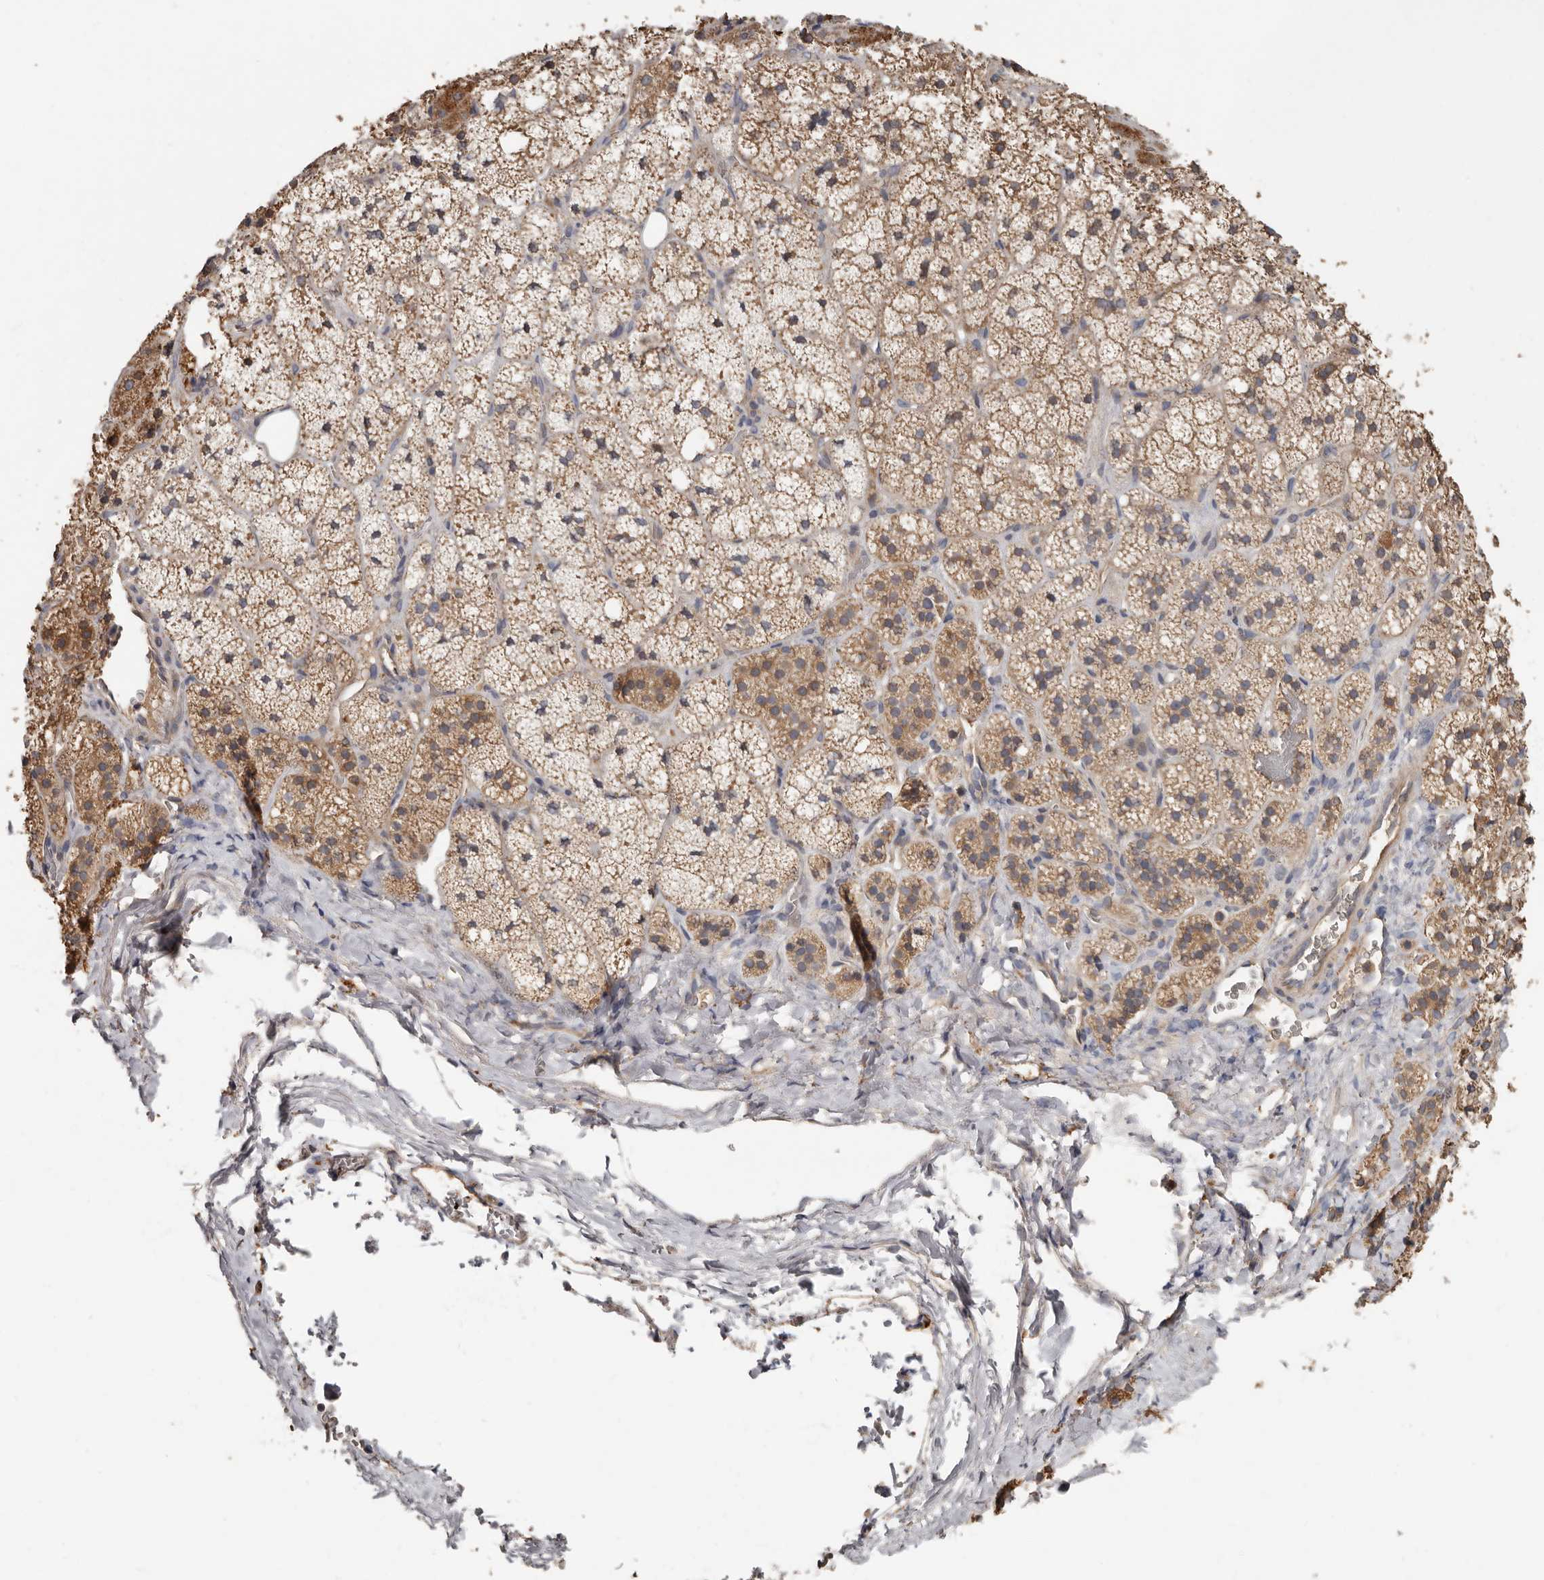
{"staining": {"intensity": "moderate", "quantity": "25%-75%", "location": "cytoplasmic/membranous"}, "tissue": "adrenal gland", "cell_type": "Glandular cells", "image_type": "normal", "snomed": [{"axis": "morphology", "description": "Normal tissue, NOS"}, {"axis": "topography", "description": "Adrenal gland"}], "caption": "DAB immunohistochemical staining of normal adrenal gland exhibits moderate cytoplasmic/membranous protein expression in about 25%-75% of glandular cells.", "gene": "KIF26B", "patient": {"sex": "female", "age": 44}}